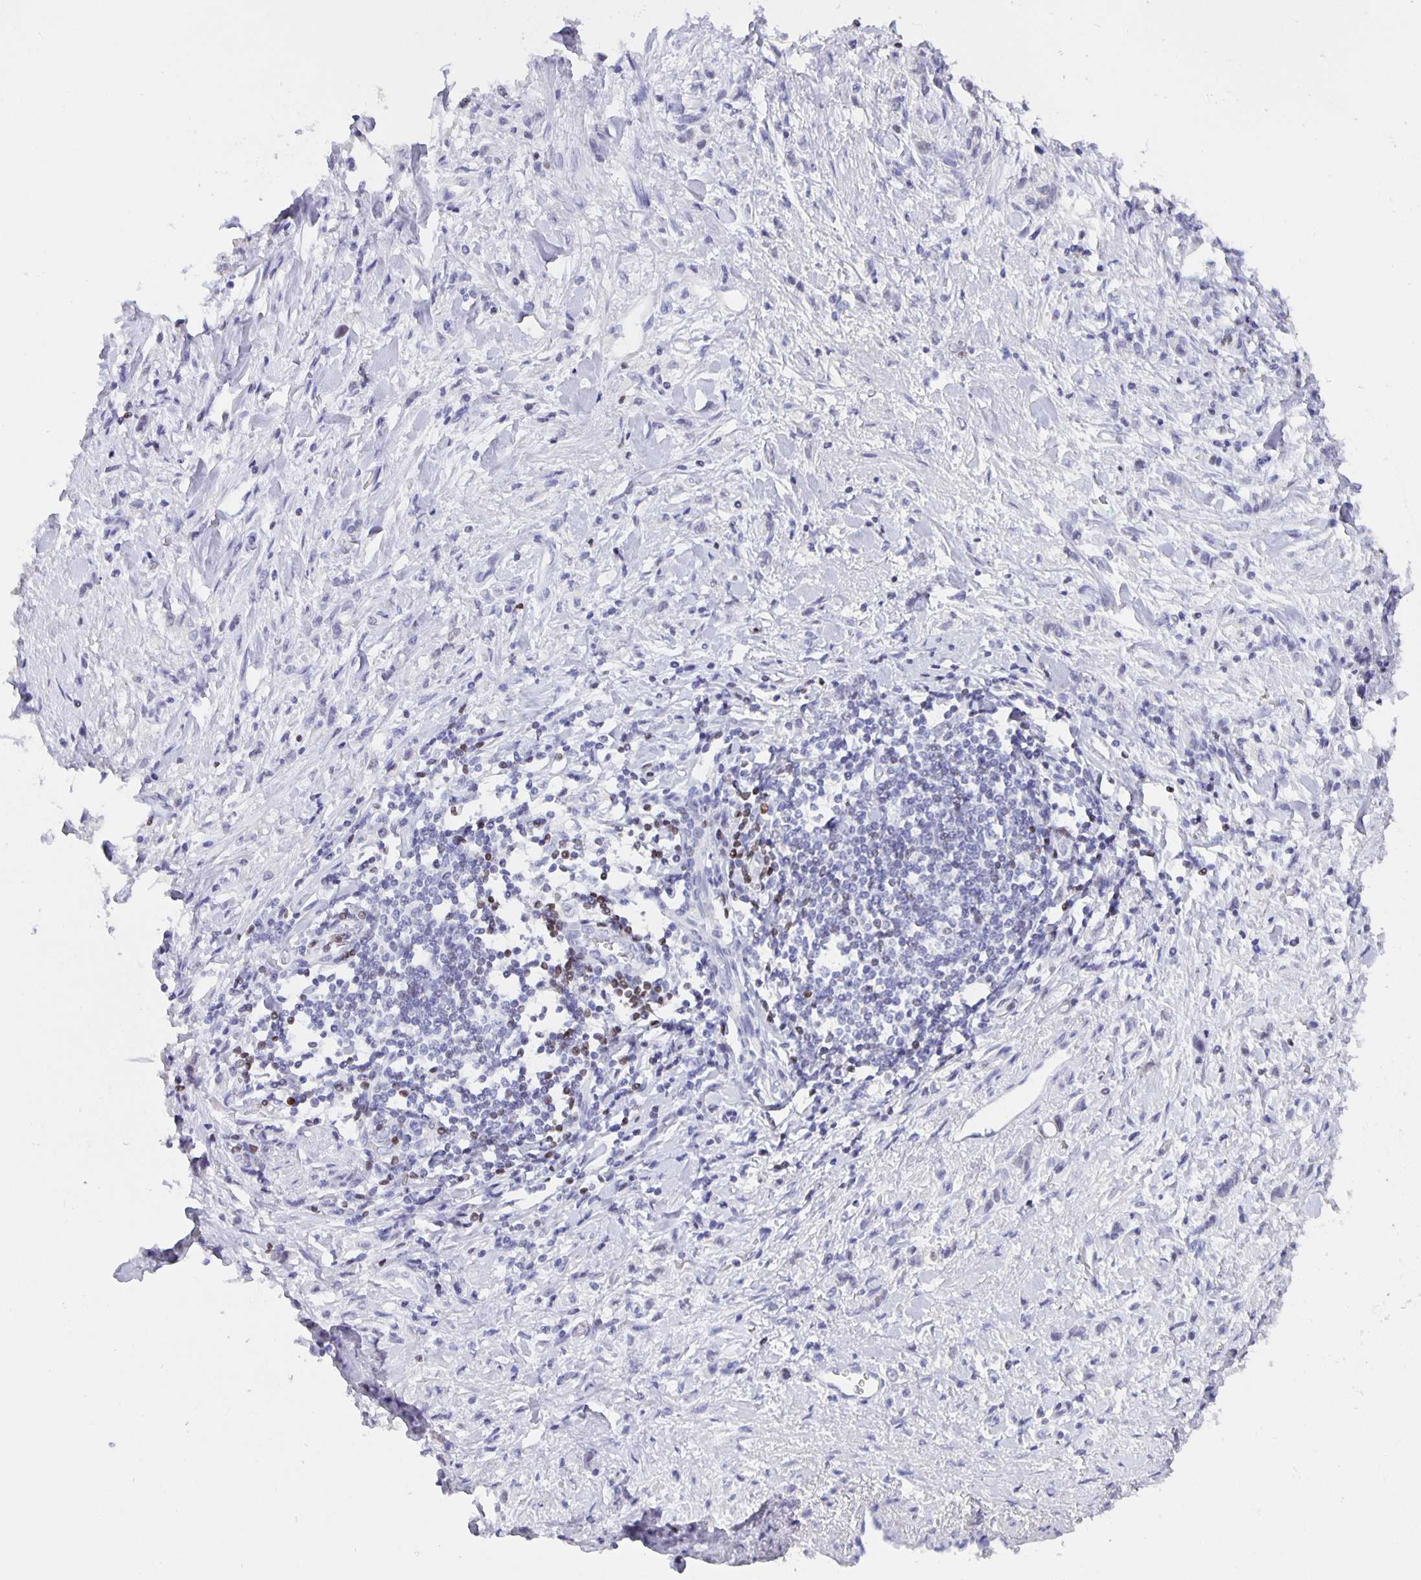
{"staining": {"intensity": "negative", "quantity": "none", "location": "none"}, "tissue": "stomach cancer", "cell_type": "Tumor cells", "image_type": "cancer", "snomed": [{"axis": "morphology", "description": "Adenocarcinoma, NOS"}, {"axis": "topography", "description": "Stomach"}], "caption": "This is an immunohistochemistry (IHC) photomicrograph of human stomach adenocarcinoma. There is no positivity in tumor cells.", "gene": "SATB2", "patient": {"sex": "male", "age": 77}}